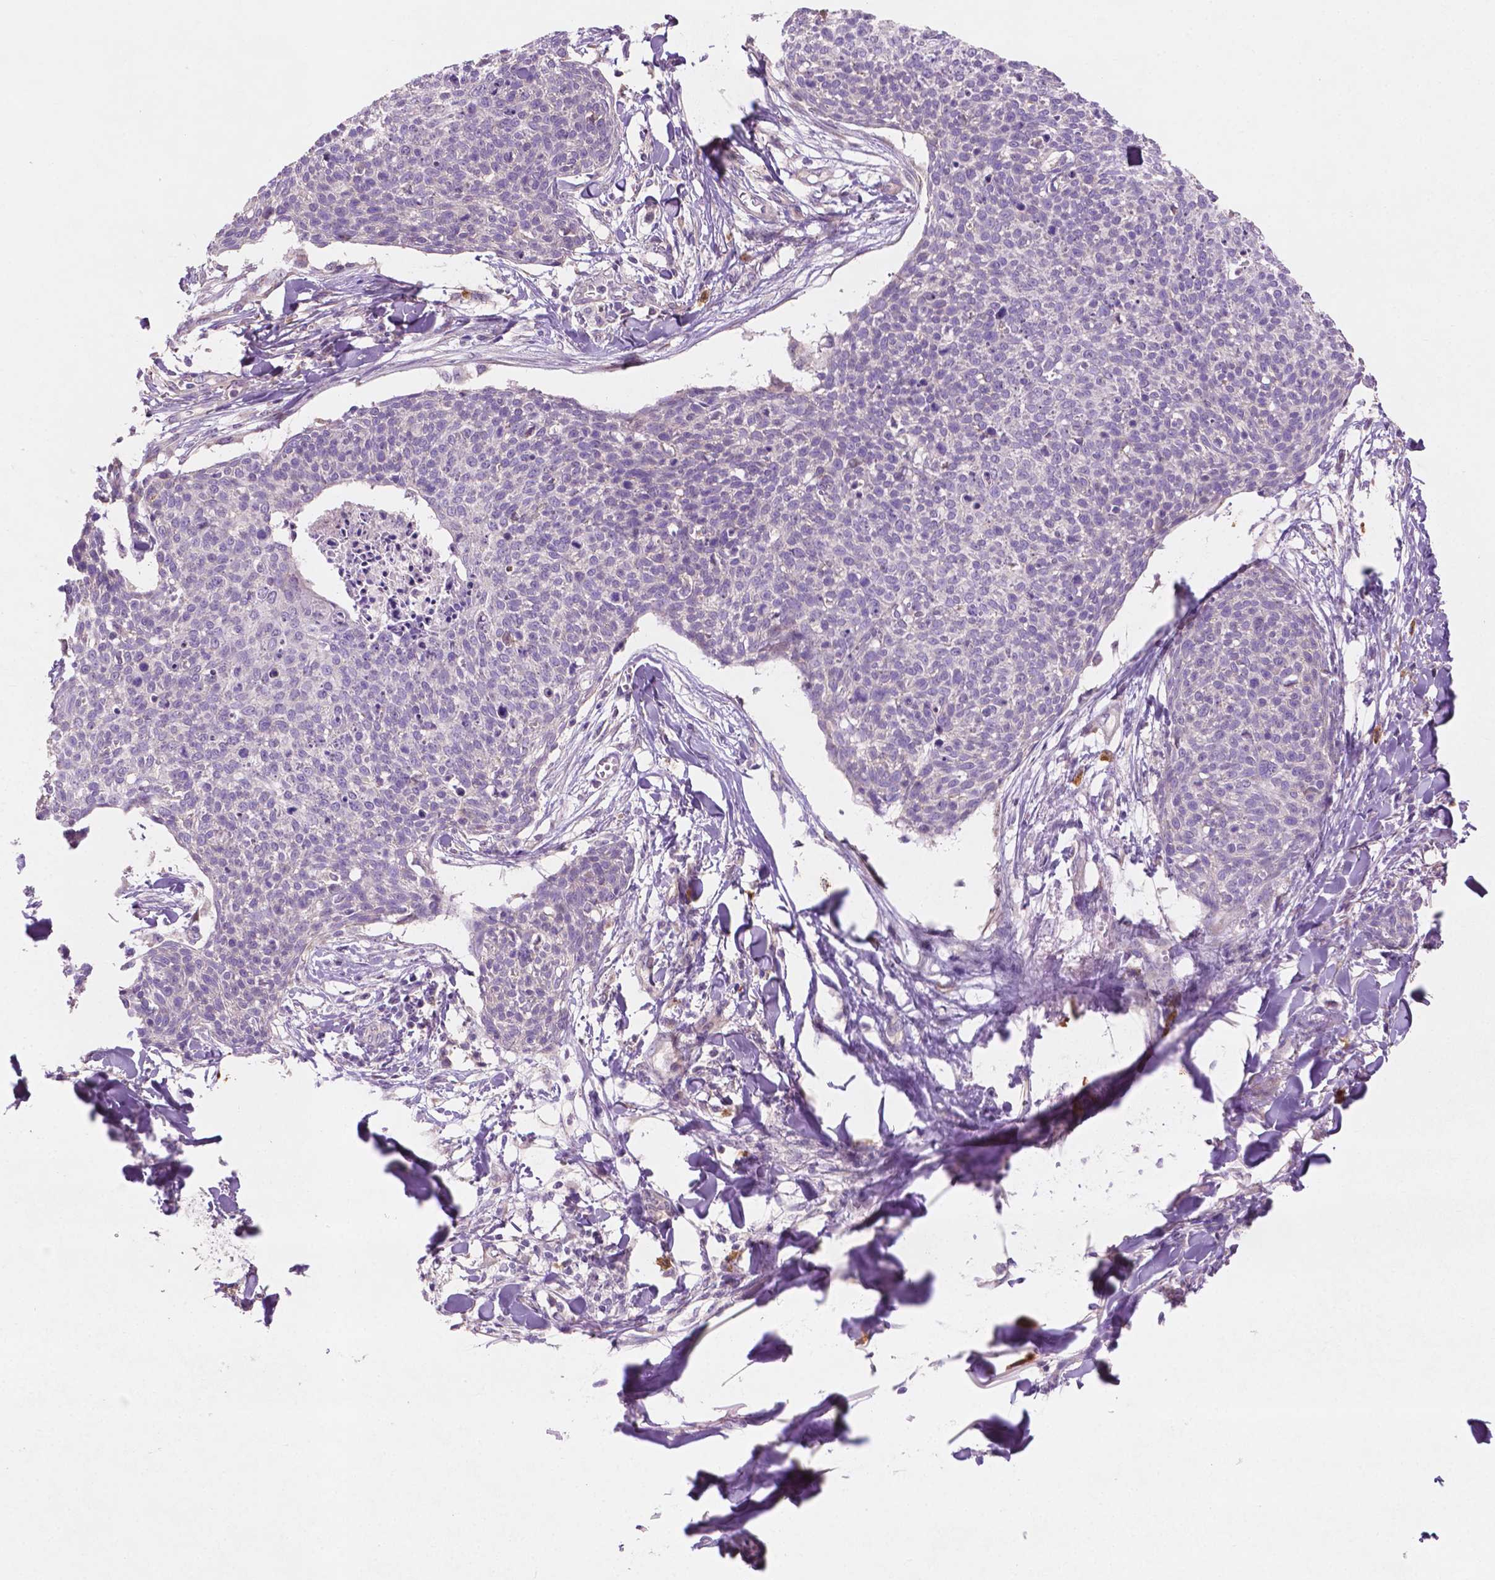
{"staining": {"intensity": "negative", "quantity": "none", "location": "none"}, "tissue": "skin cancer", "cell_type": "Tumor cells", "image_type": "cancer", "snomed": [{"axis": "morphology", "description": "Squamous cell carcinoma, NOS"}, {"axis": "topography", "description": "Skin"}, {"axis": "topography", "description": "Vulva"}], "caption": "Immunohistochemistry of skin cancer exhibits no expression in tumor cells. (DAB (3,3'-diaminobenzidine) immunohistochemistry (IHC), high magnification).", "gene": "LRP1B", "patient": {"sex": "female", "age": 75}}